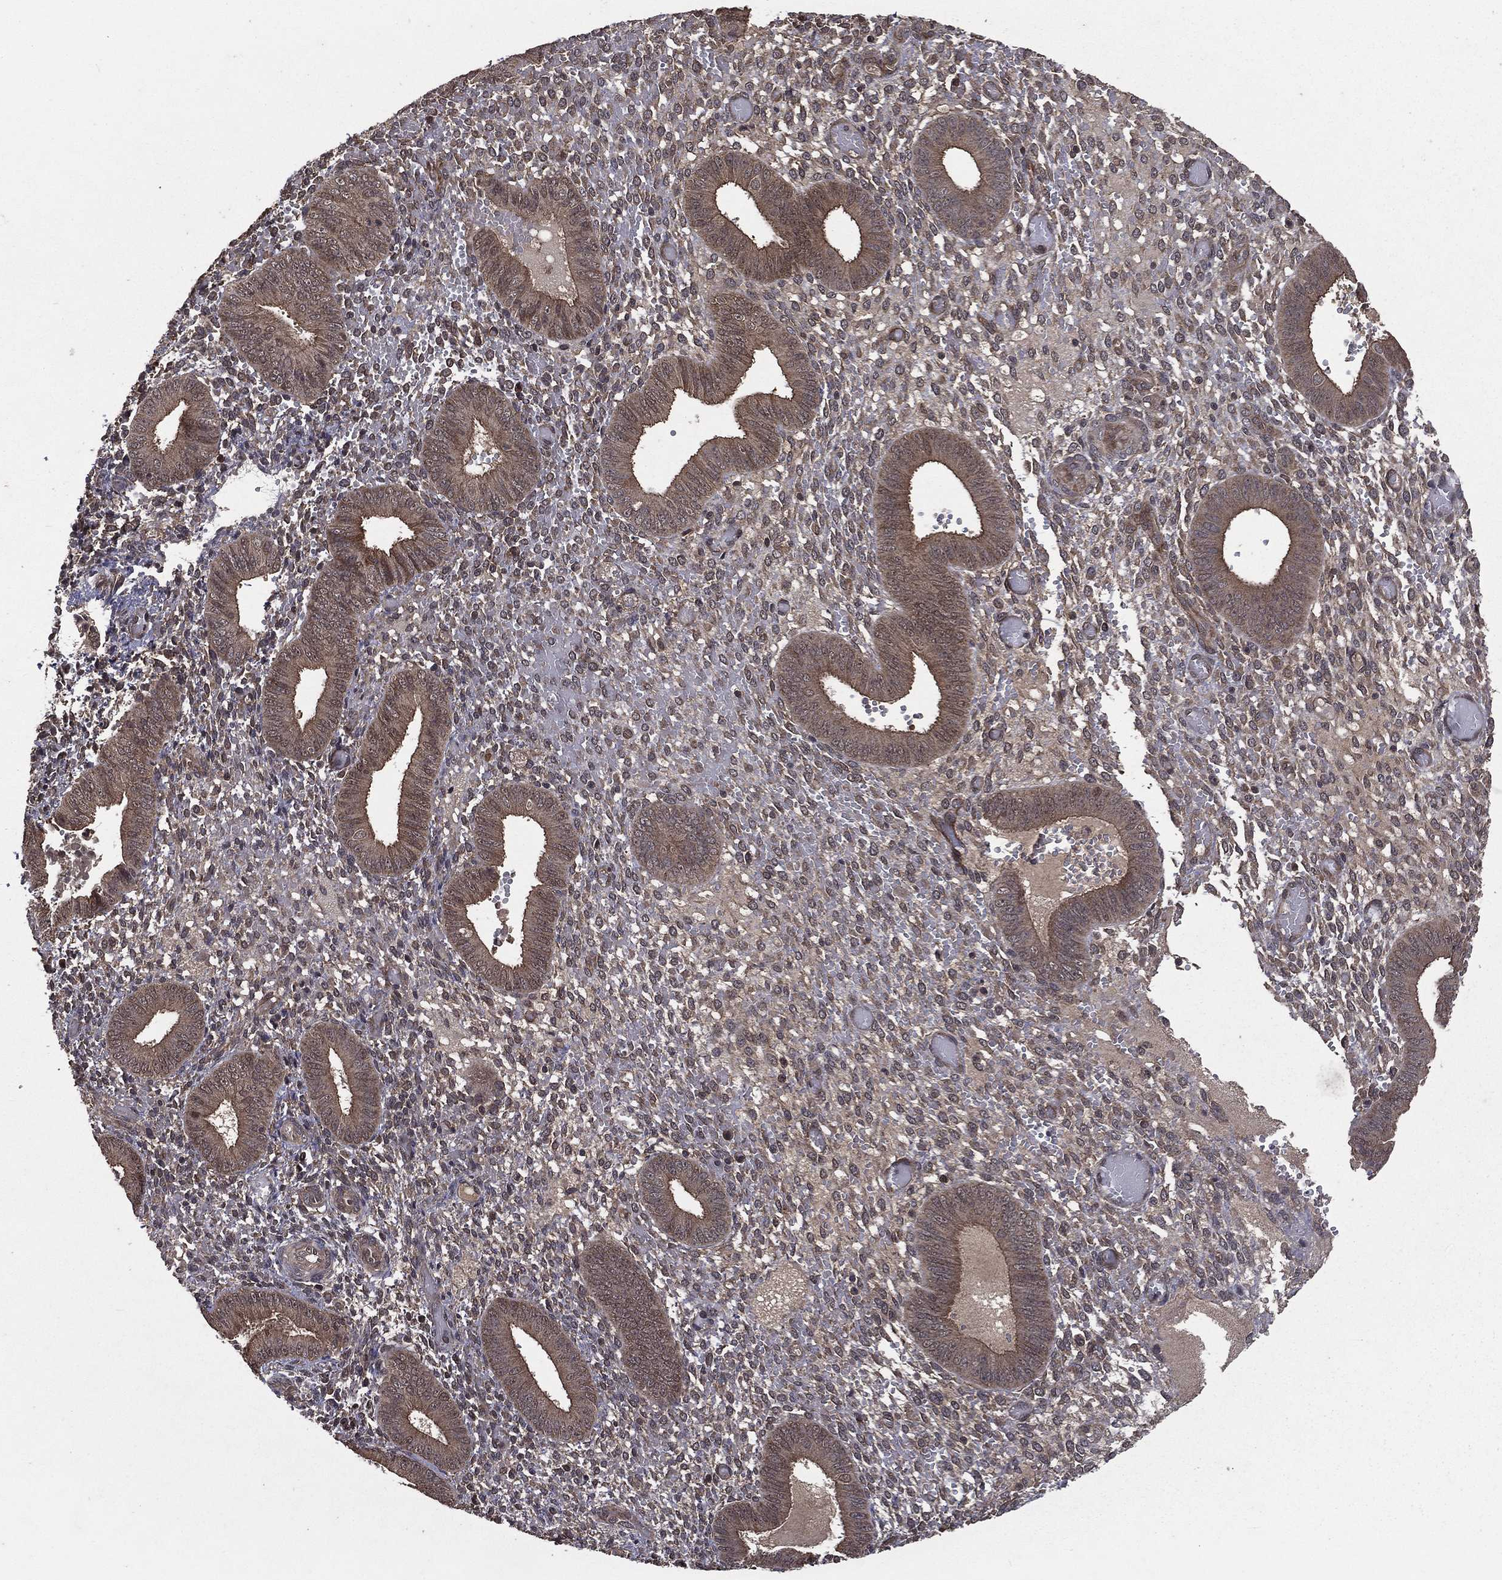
{"staining": {"intensity": "weak", "quantity": "<25%", "location": "cytoplasmic/membranous"}, "tissue": "endometrium", "cell_type": "Cells in endometrial stroma", "image_type": "normal", "snomed": [{"axis": "morphology", "description": "Normal tissue, NOS"}, {"axis": "topography", "description": "Endometrium"}], "caption": "High magnification brightfield microscopy of normal endometrium stained with DAB (brown) and counterstained with hematoxylin (blue): cells in endometrial stroma show no significant staining.", "gene": "FGD1", "patient": {"sex": "female", "age": 42}}